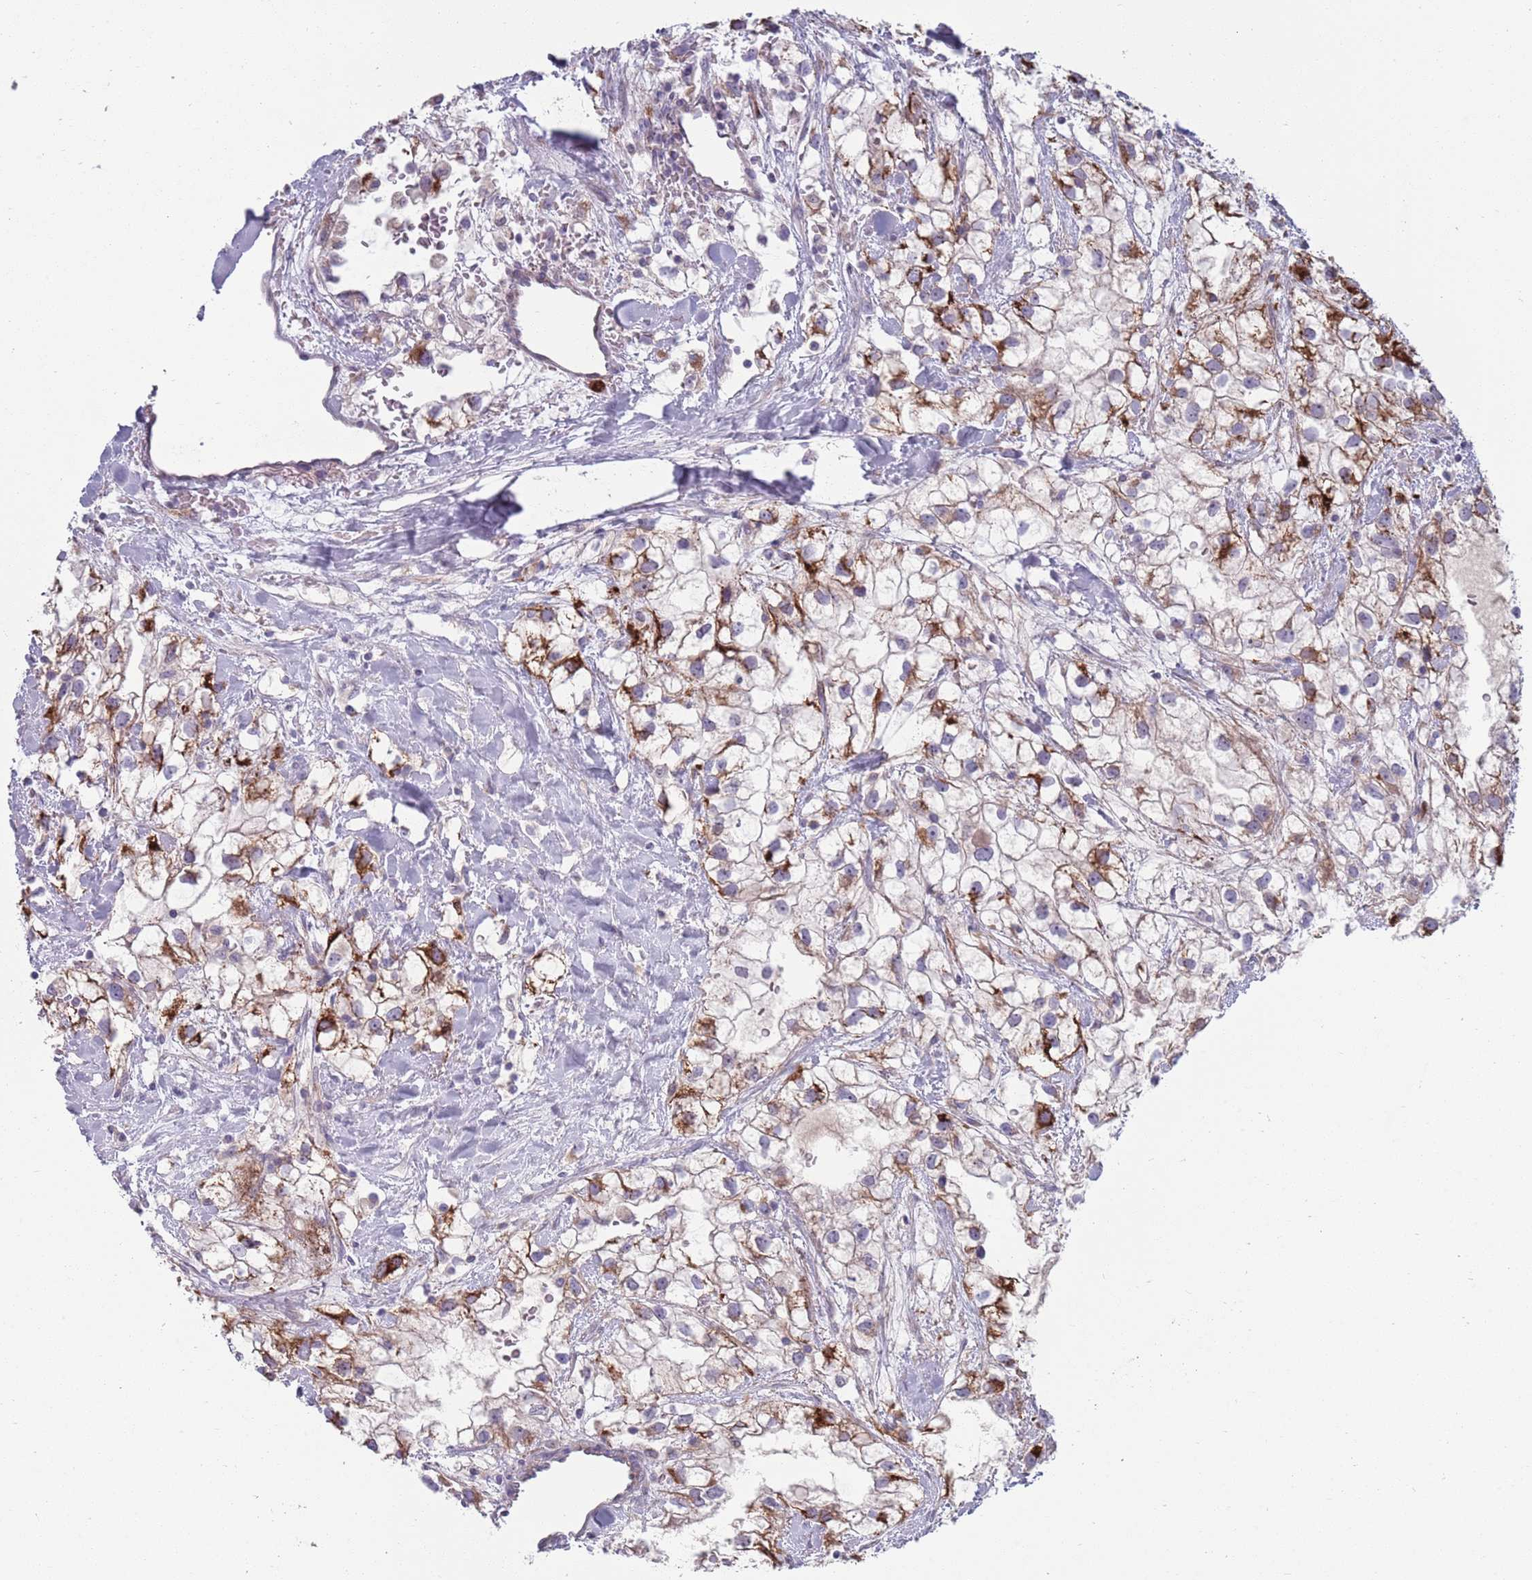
{"staining": {"intensity": "strong", "quantity": "25%-75%", "location": "cytoplasmic/membranous"}, "tissue": "renal cancer", "cell_type": "Tumor cells", "image_type": "cancer", "snomed": [{"axis": "morphology", "description": "Adenocarcinoma, NOS"}, {"axis": "topography", "description": "Kidney"}], "caption": "Immunohistochemistry (IHC) (DAB) staining of human renal cancer shows strong cytoplasmic/membranous protein expression in about 25%-75% of tumor cells. (DAB = brown stain, brightfield microscopy at high magnification).", "gene": "TYW1", "patient": {"sex": "male", "age": 59}}